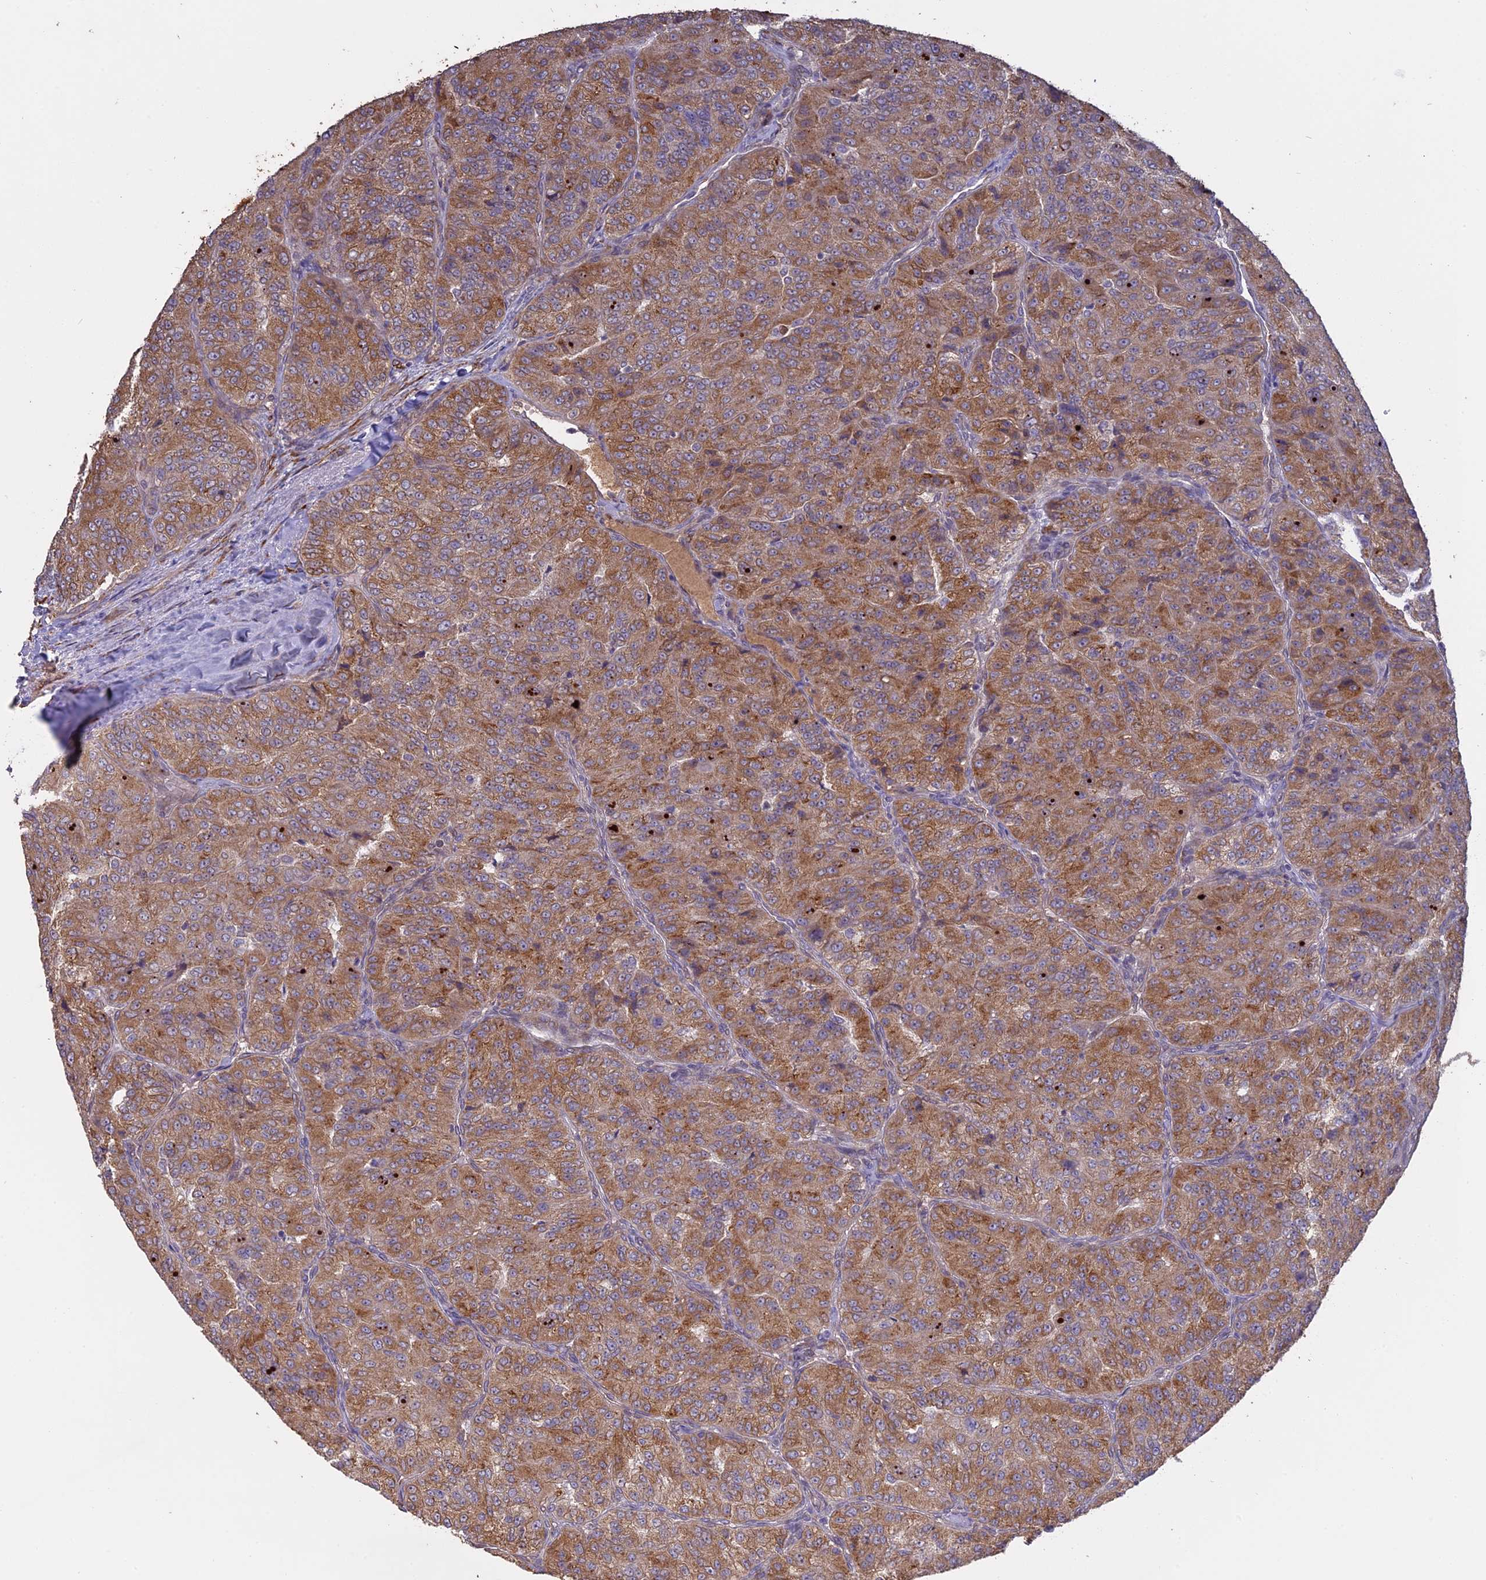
{"staining": {"intensity": "moderate", "quantity": ">75%", "location": "cytoplasmic/membranous"}, "tissue": "renal cancer", "cell_type": "Tumor cells", "image_type": "cancer", "snomed": [{"axis": "morphology", "description": "Adenocarcinoma, NOS"}, {"axis": "topography", "description": "Kidney"}], "caption": "Immunohistochemistry image of adenocarcinoma (renal) stained for a protein (brown), which exhibits medium levels of moderate cytoplasmic/membranous expression in approximately >75% of tumor cells.", "gene": "PPIC", "patient": {"sex": "female", "age": 63}}